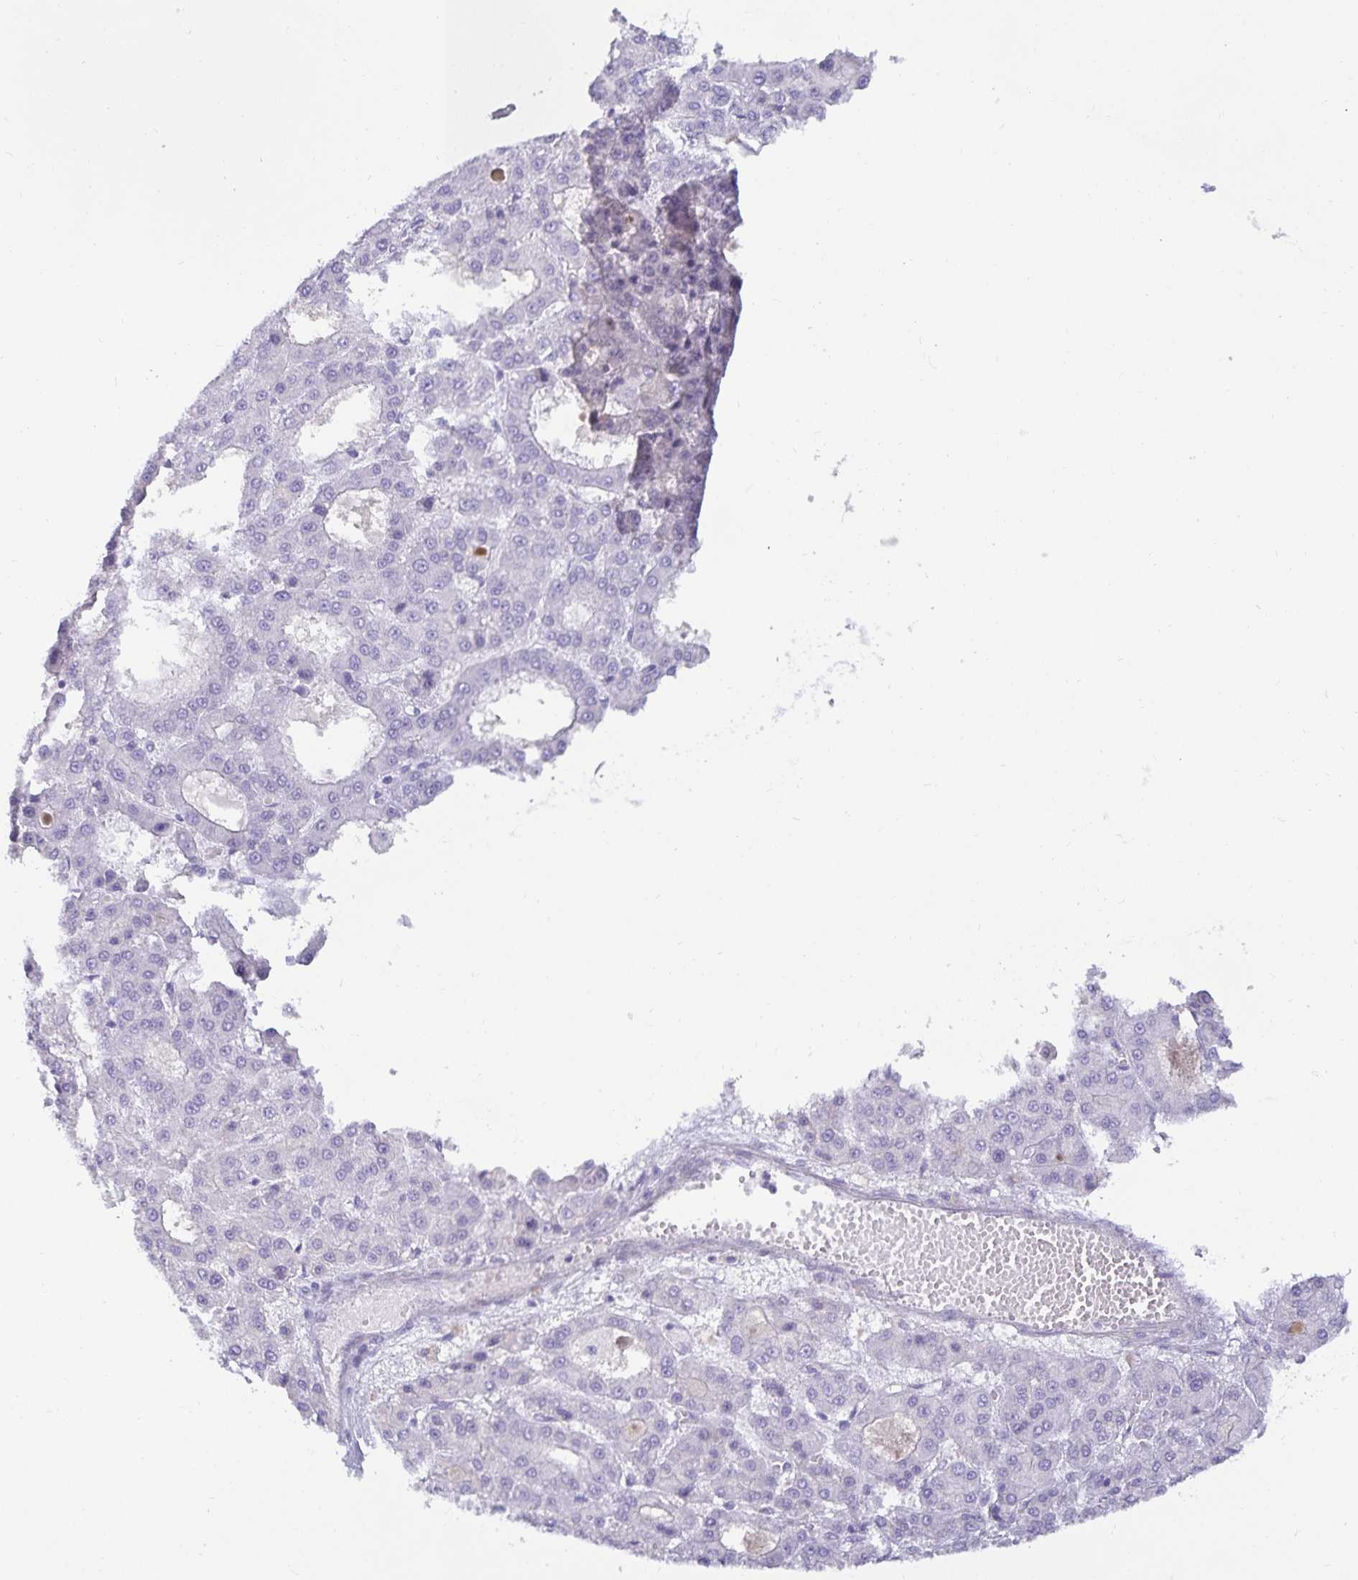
{"staining": {"intensity": "negative", "quantity": "none", "location": "none"}, "tissue": "liver cancer", "cell_type": "Tumor cells", "image_type": "cancer", "snomed": [{"axis": "morphology", "description": "Carcinoma, Hepatocellular, NOS"}, {"axis": "topography", "description": "Liver"}], "caption": "Tumor cells show no significant positivity in liver hepatocellular carcinoma.", "gene": "SPAG4", "patient": {"sex": "male", "age": 70}}